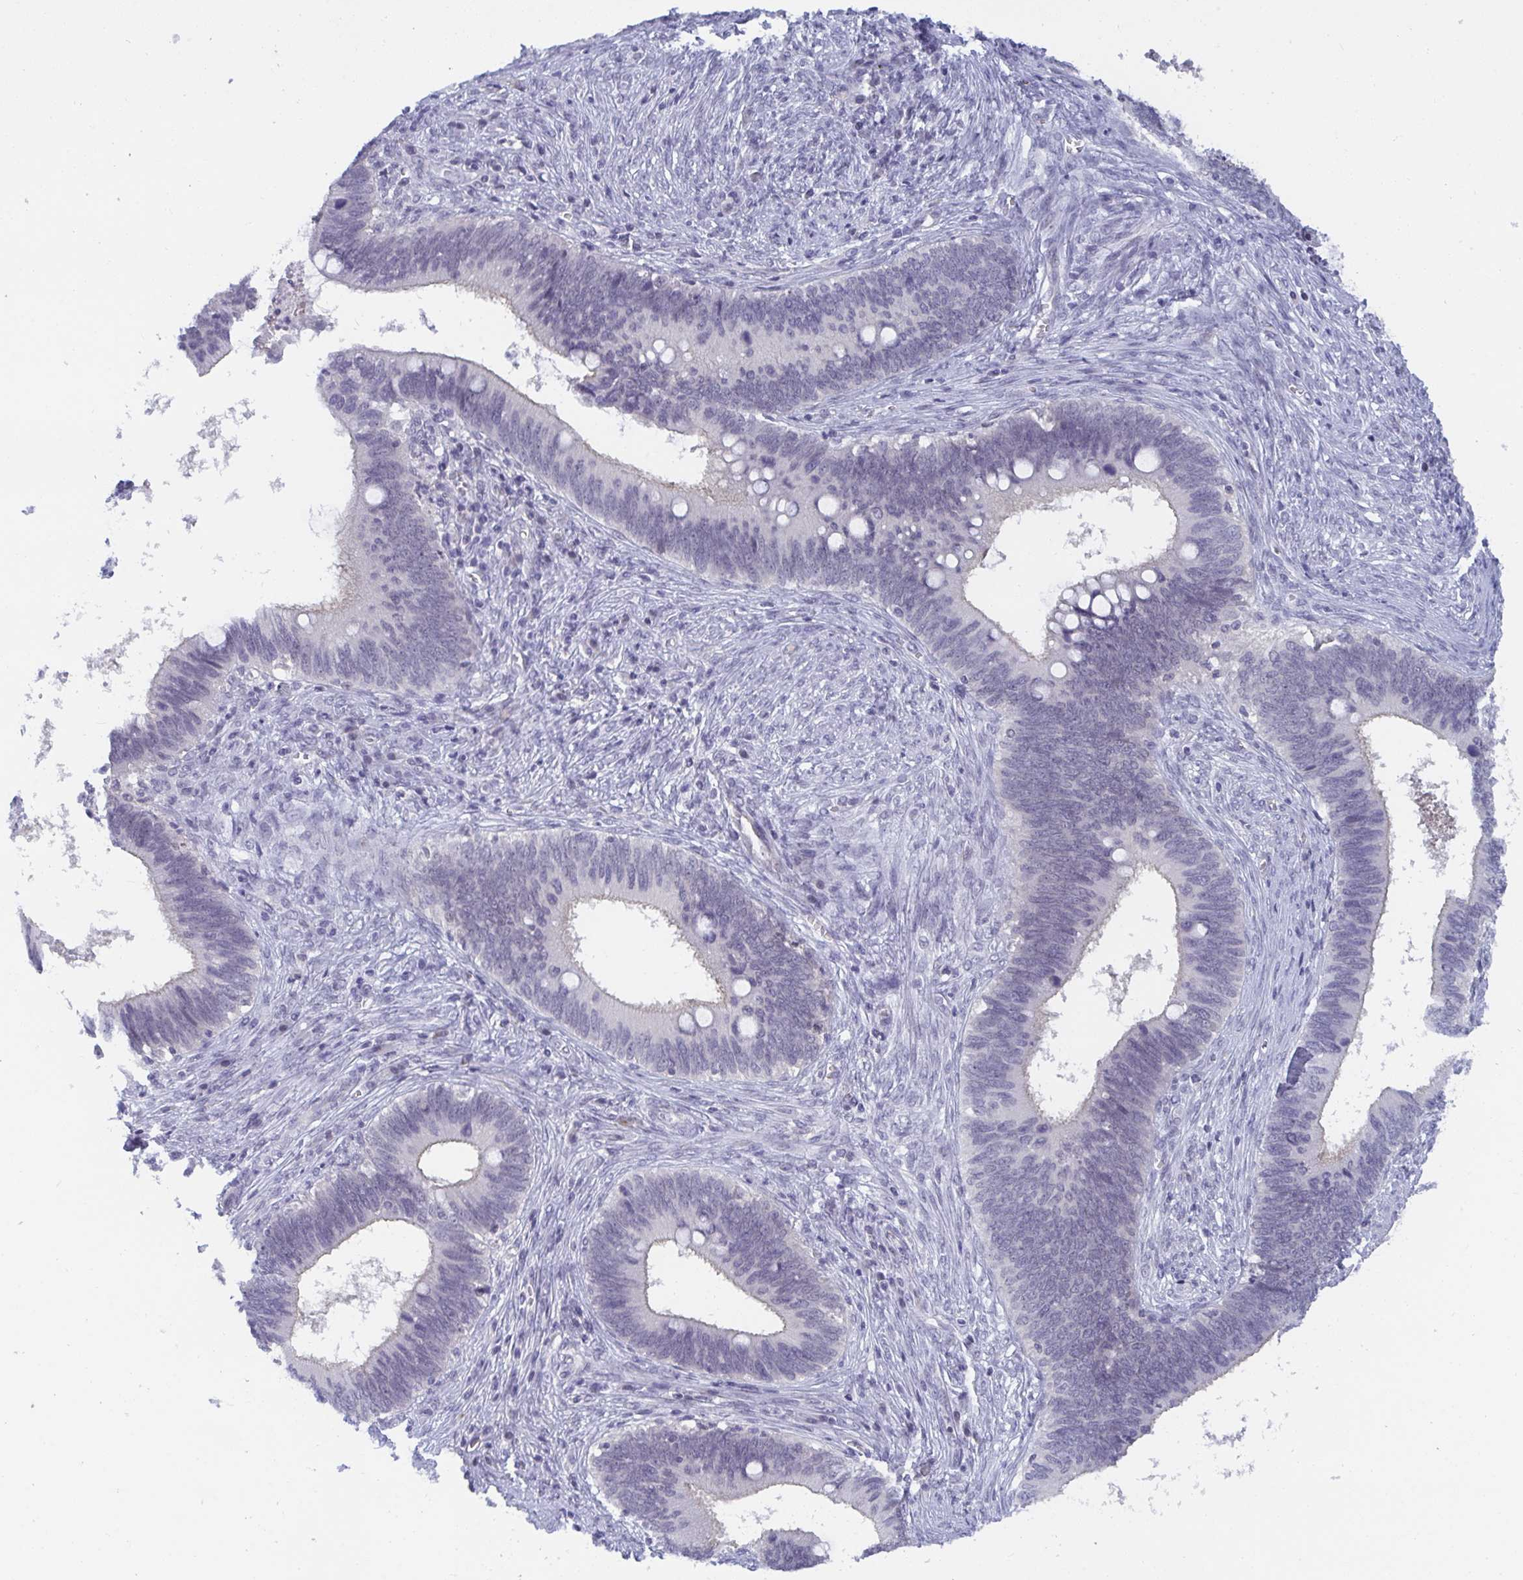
{"staining": {"intensity": "negative", "quantity": "none", "location": "none"}, "tissue": "cervical cancer", "cell_type": "Tumor cells", "image_type": "cancer", "snomed": [{"axis": "morphology", "description": "Adenocarcinoma, NOS"}, {"axis": "topography", "description": "Cervix"}], "caption": "Immunohistochemical staining of human cervical cancer (adenocarcinoma) displays no significant expression in tumor cells. Brightfield microscopy of immunohistochemistry stained with DAB (3,3'-diaminobenzidine) (brown) and hematoxylin (blue), captured at high magnification.", "gene": "BMAL2", "patient": {"sex": "female", "age": 42}}